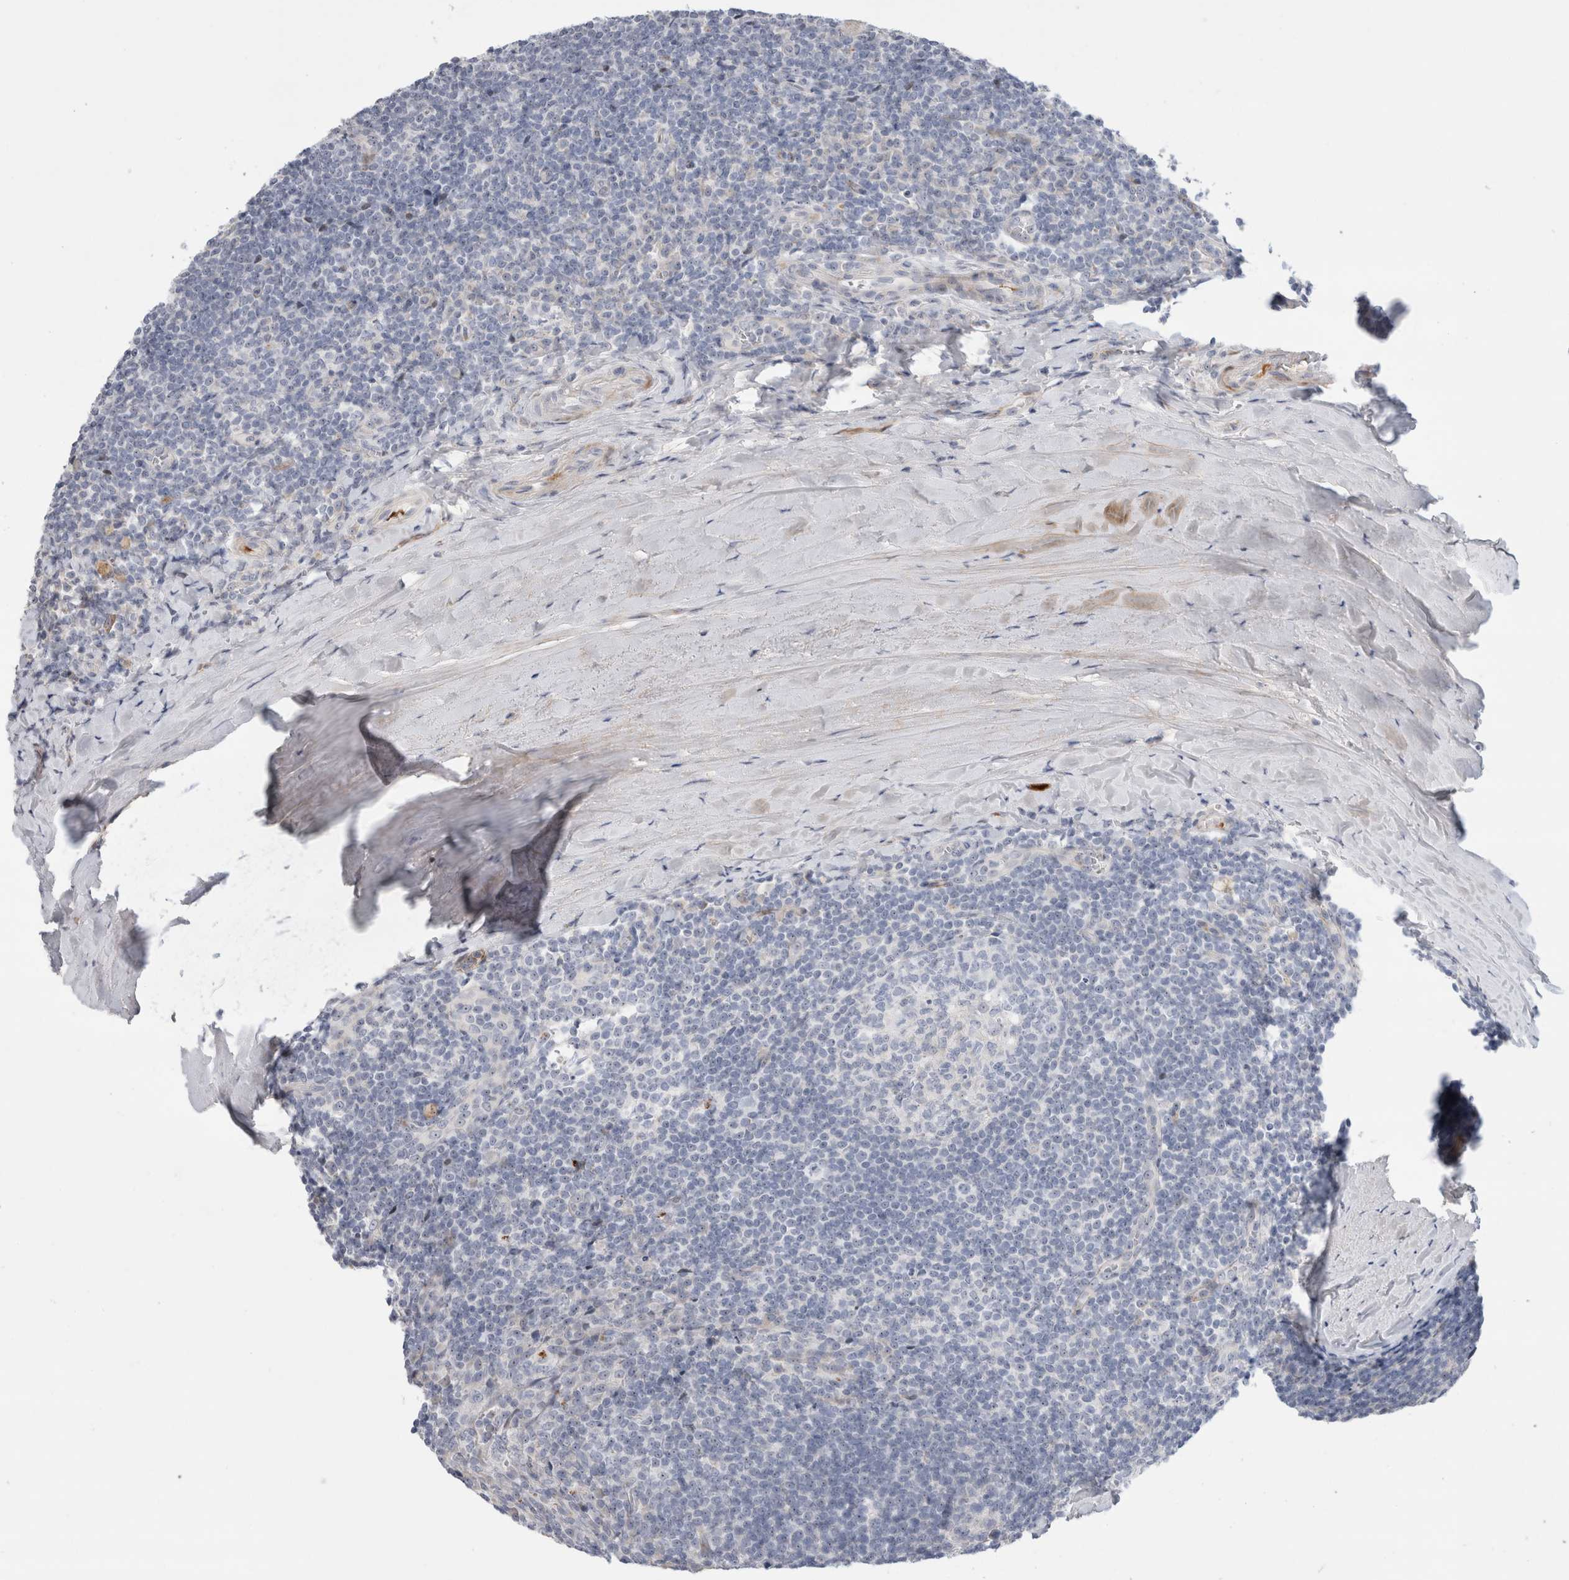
{"staining": {"intensity": "negative", "quantity": "none", "location": "none"}, "tissue": "tonsil", "cell_type": "Germinal center cells", "image_type": "normal", "snomed": [{"axis": "morphology", "description": "Normal tissue, NOS"}, {"axis": "topography", "description": "Tonsil"}], "caption": "High magnification brightfield microscopy of unremarkable tonsil stained with DAB (3,3'-diaminobenzidine) (brown) and counterstained with hematoxylin (blue): germinal center cells show no significant staining. (DAB IHC, high magnification).", "gene": "ECHDC2", "patient": {"sex": "male", "age": 37}}